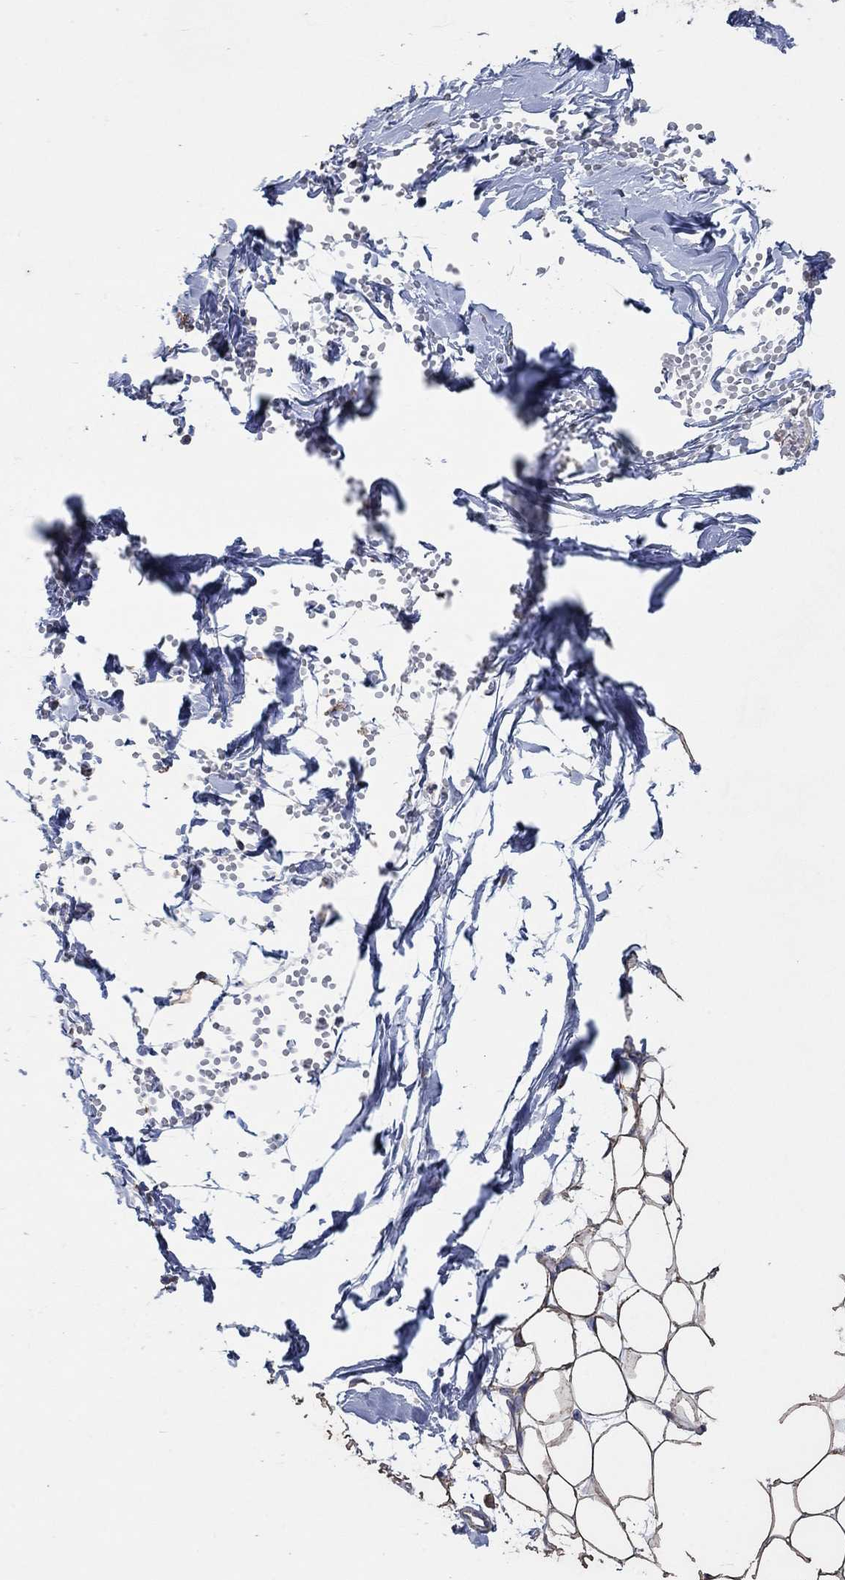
{"staining": {"intensity": "moderate", "quantity": "25%-75%", "location": "cytoplasmic/membranous"}, "tissue": "breast", "cell_type": "Adipocytes", "image_type": "normal", "snomed": [{"axis": "morphology", "description": "Normal tissue, NOS"}, {"axis": "topography", "description": "Breast"}], "caption": "Immunohistochemistry of benign human breast demonstrates medium levels of moderate cytoplasmic/membranous expression in approximately 25%-75% of adipocytes.", "gene": "NCEH1", "patient": {"sex": "female", "age": 37}}